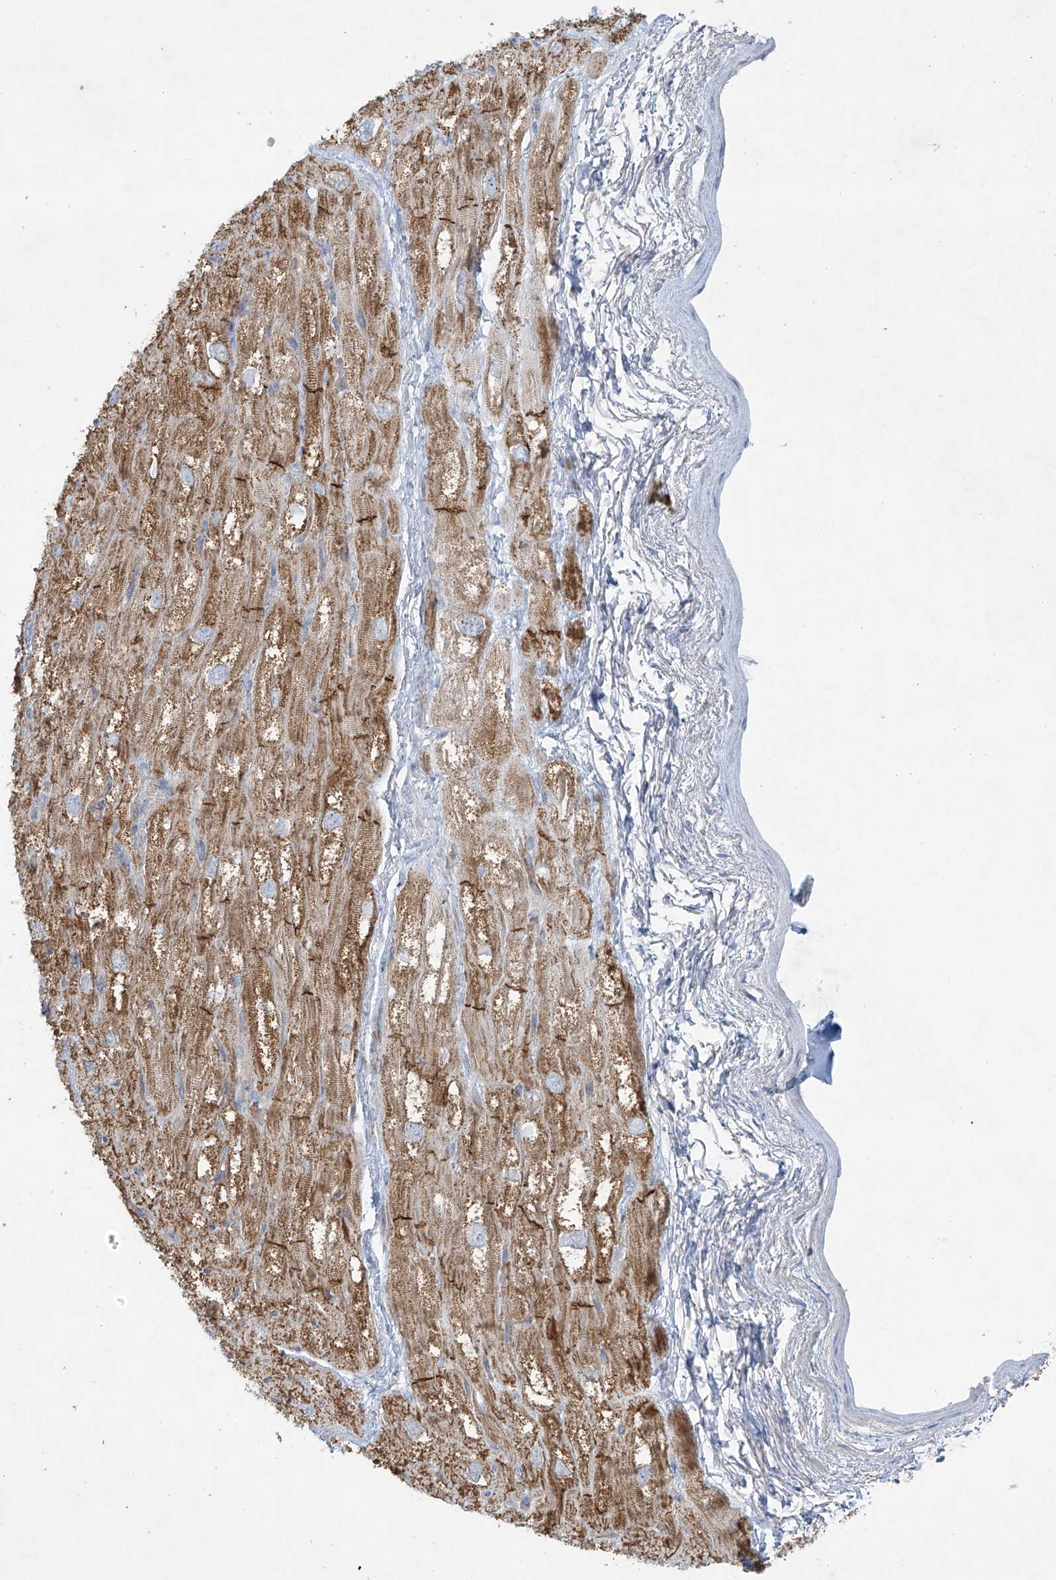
{"staining": {"intensity": "moderate", "quantity": ">75%", "location": "cytoplasmic/membranous"}, "tissue": "heart muscle", "cell_type": "Cardiomyocytes", "image_type": "normal", "snomed": [{"axis": "morphology", "description": "Normal tissue, NOS"}, {"axis": "topography", "description": "Heart"}], "caption": "Heart muscle stained with DAB IHC shows medium levels of moderate cytoplasmic/membranous staining in approximately >75% of cardiomyocytes.", "gene": "VAMP5", "patient": {"sex": "male", "age": 50}}